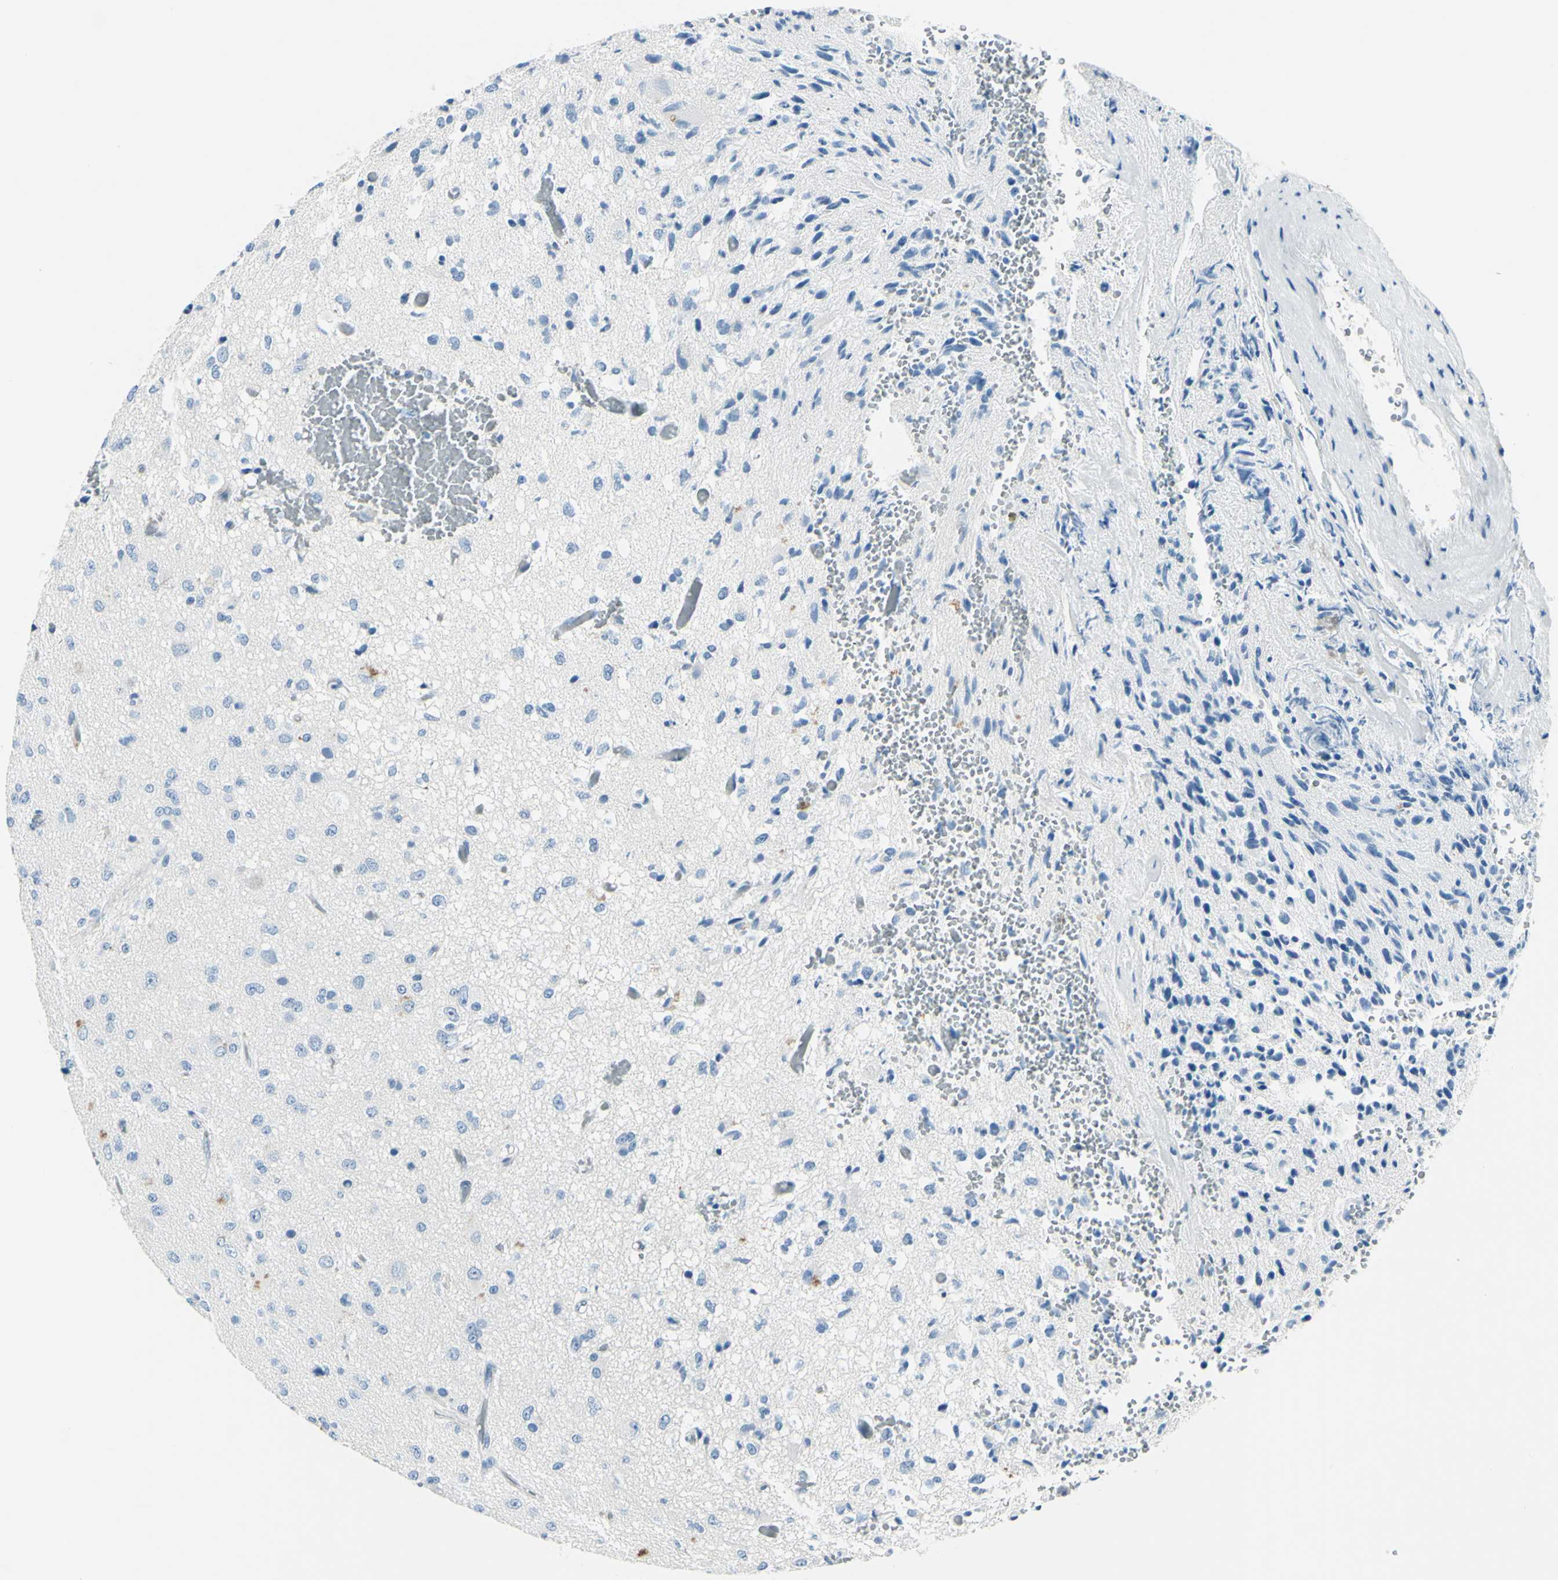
{"staining": {"intensity": "negative", "quantity": "none", "location": "none"}, "tissue": "glioma", "cell_type": "Tumor cells", "image_type": "cancer", "snomed": [{"axis": "morphology", "description": "Glioma, malignant, High grade"}, {"axis": "topography", "description": "pancreas cauda"}], "caption": "DAB (3,3'-diaminobenzidine) immunohistochemical staining of high-grade glioma (malignant) exhibits no significant positivity in tumor cells.", "gene": "CDH15", "patient": {"sex": "male", "age": 60}}